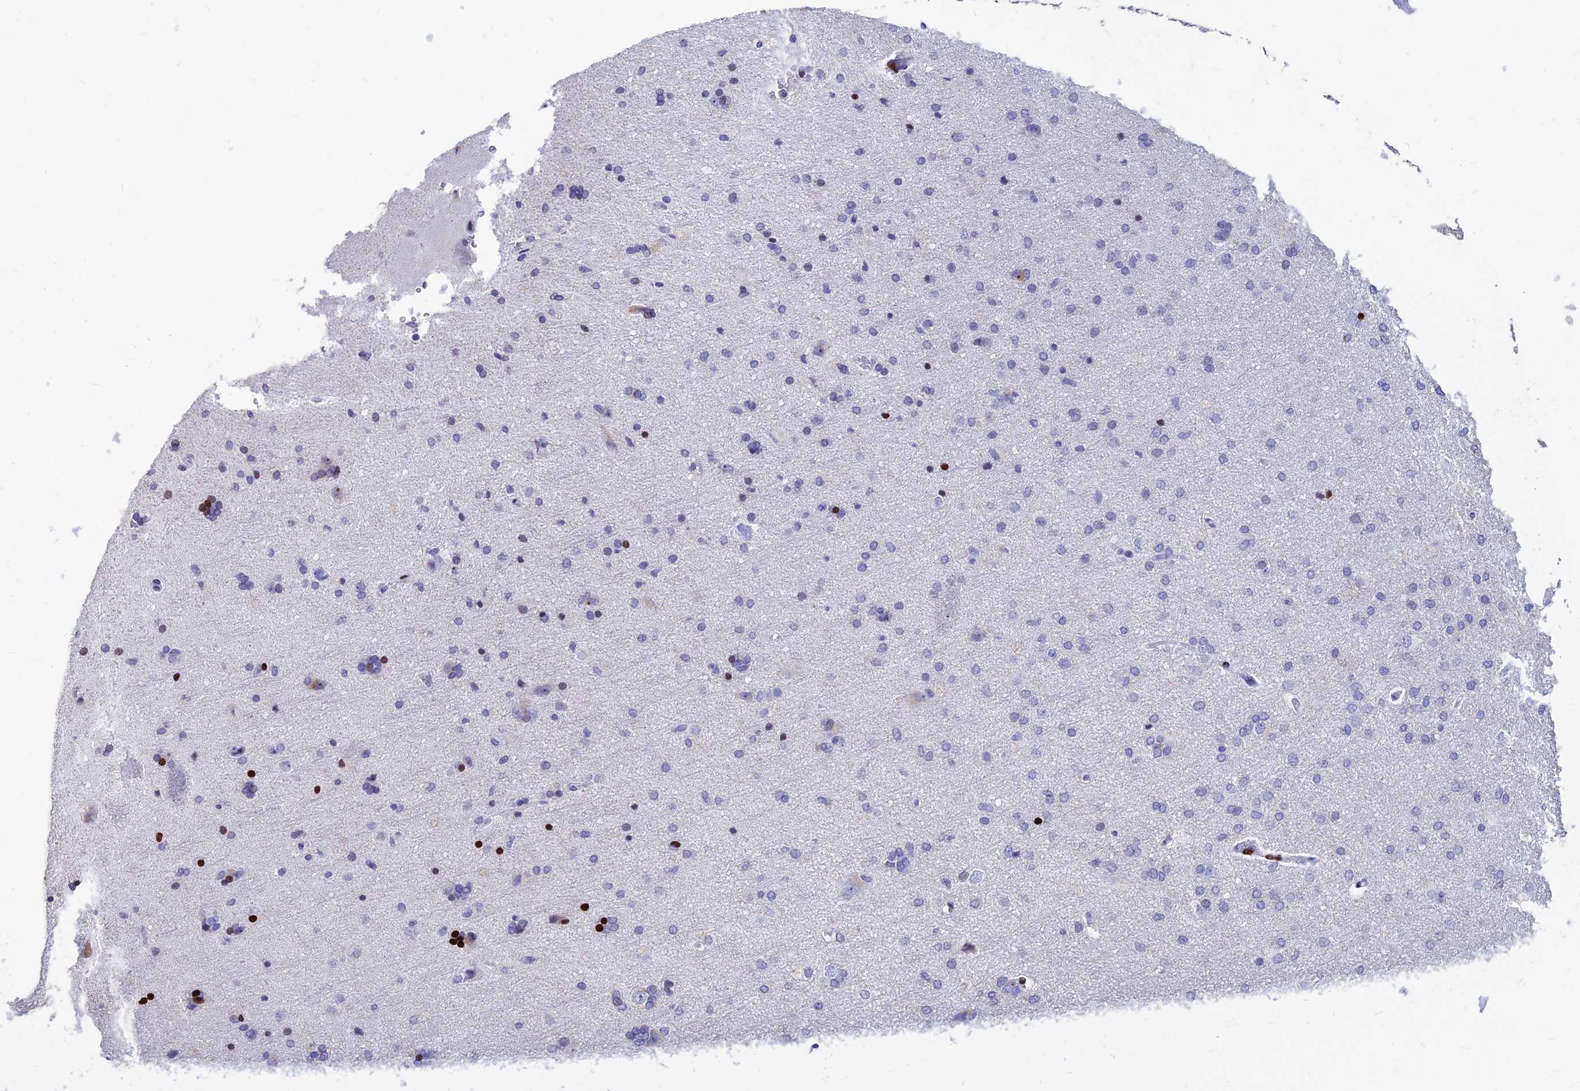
{"staining": {"intensity": "negative", "quantity": "none", "location": "none"}, "tissue": "cerebral cortex", "cell_type": "Endothelial cells", "image_type": "normal", "snomed": [{"axis": "morphology", "description": "Normal tissue, NOS"}, {"axis": "topography", "description": "Cerebral cortex"}], "caption": "This is an immunohistochemistry micrograph of benign human cerebral cortex. There is no staining in endothelial cells.", "gene": "PRPS1", "patient": {"sex": "male", "age": 62}}